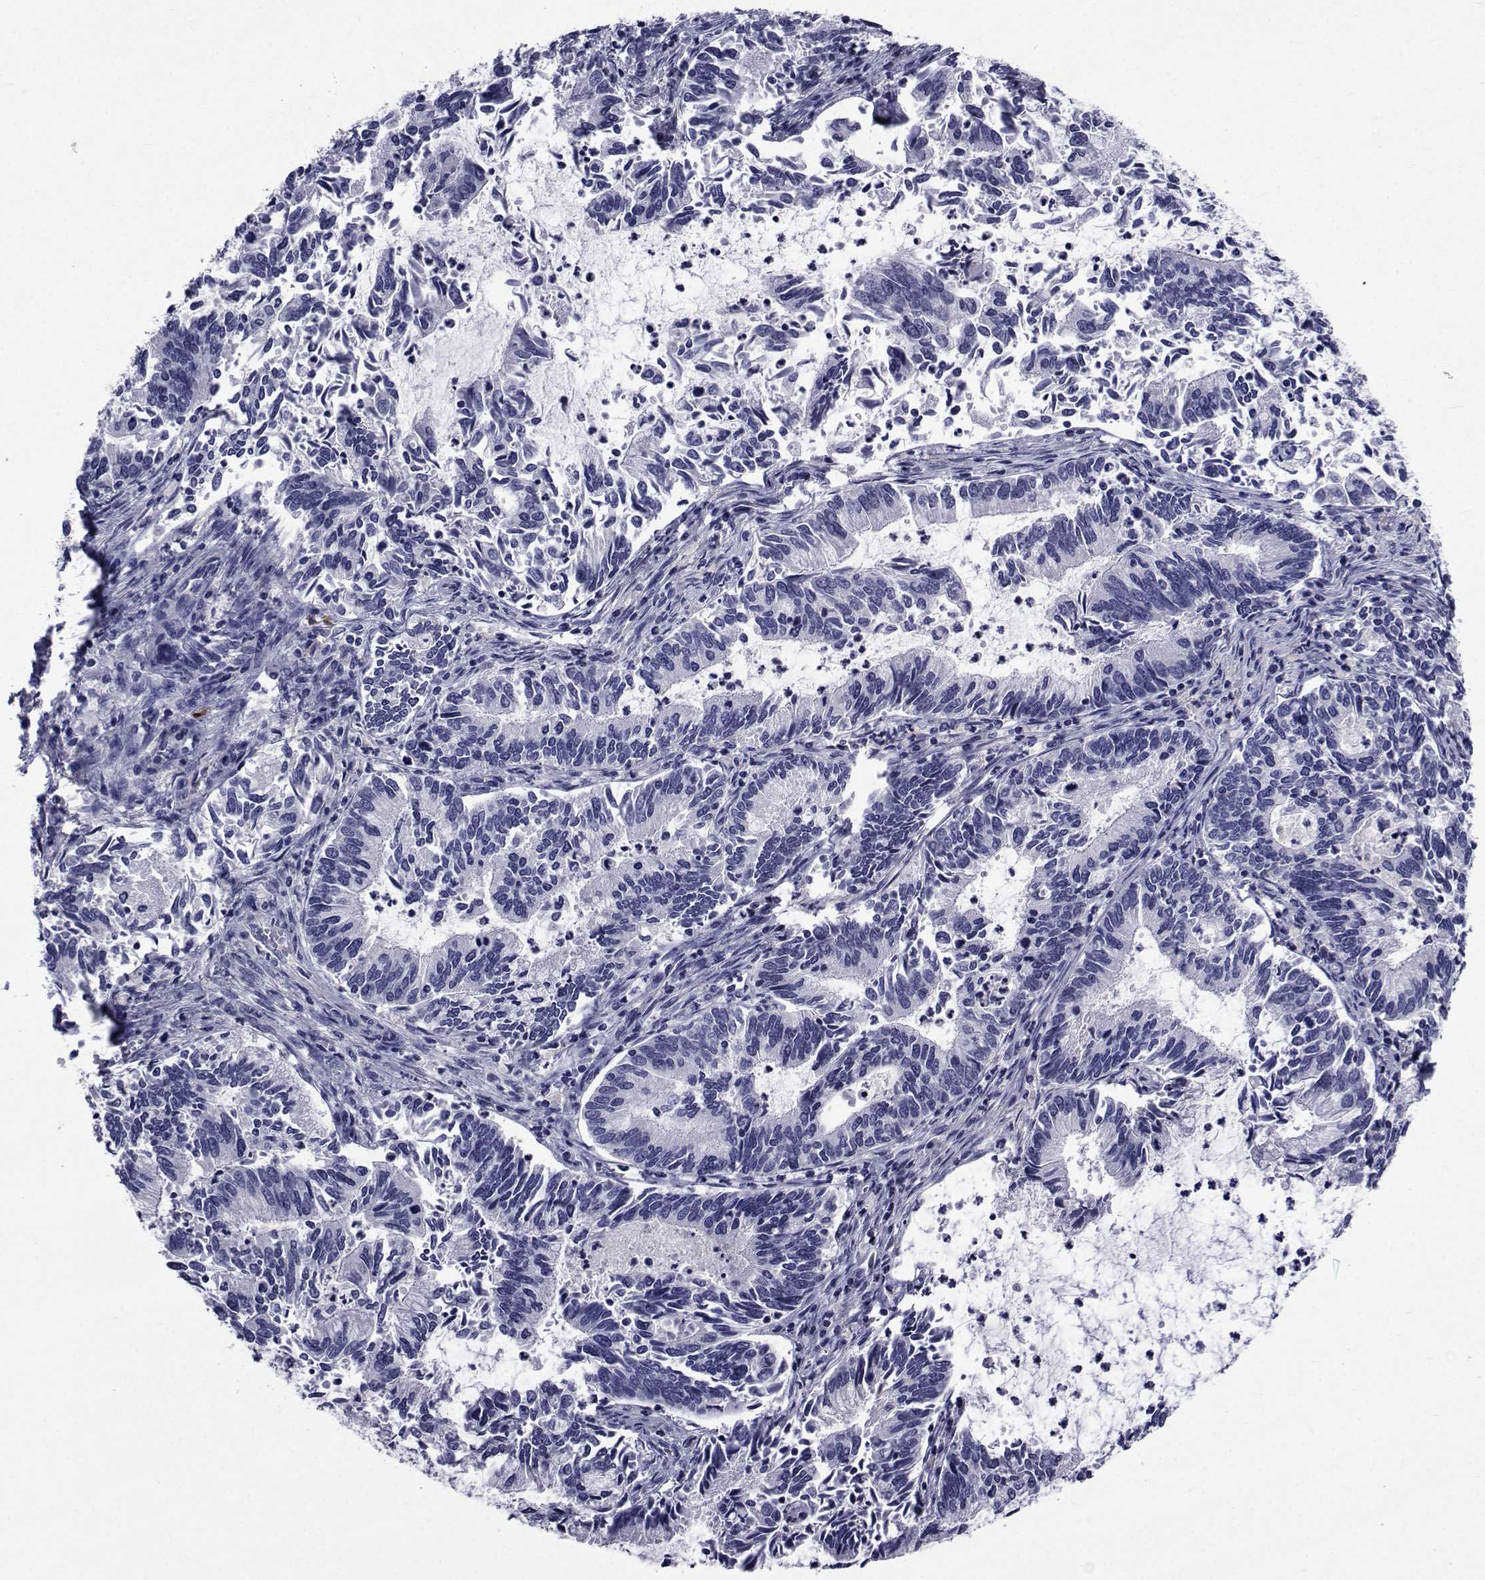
{"staining": {"intensity": "negative", "quantity": "none", "location": "none"}, "tissue": "cervical cancer", "cell_type": "Tumor cells", "image_type": "cancer", "snomed": [{"axis": "morphology", "description": "Adenocarcinoma, NOS"}, {"axis": "topography", "description": "Cervix"}], "caption": "An IHC image of cervical cancer is shown. There is no staining in tumor cells of cervical cancer.", "gene": "SEMA5B", "patient": {"sex": "female", "age": 42}}